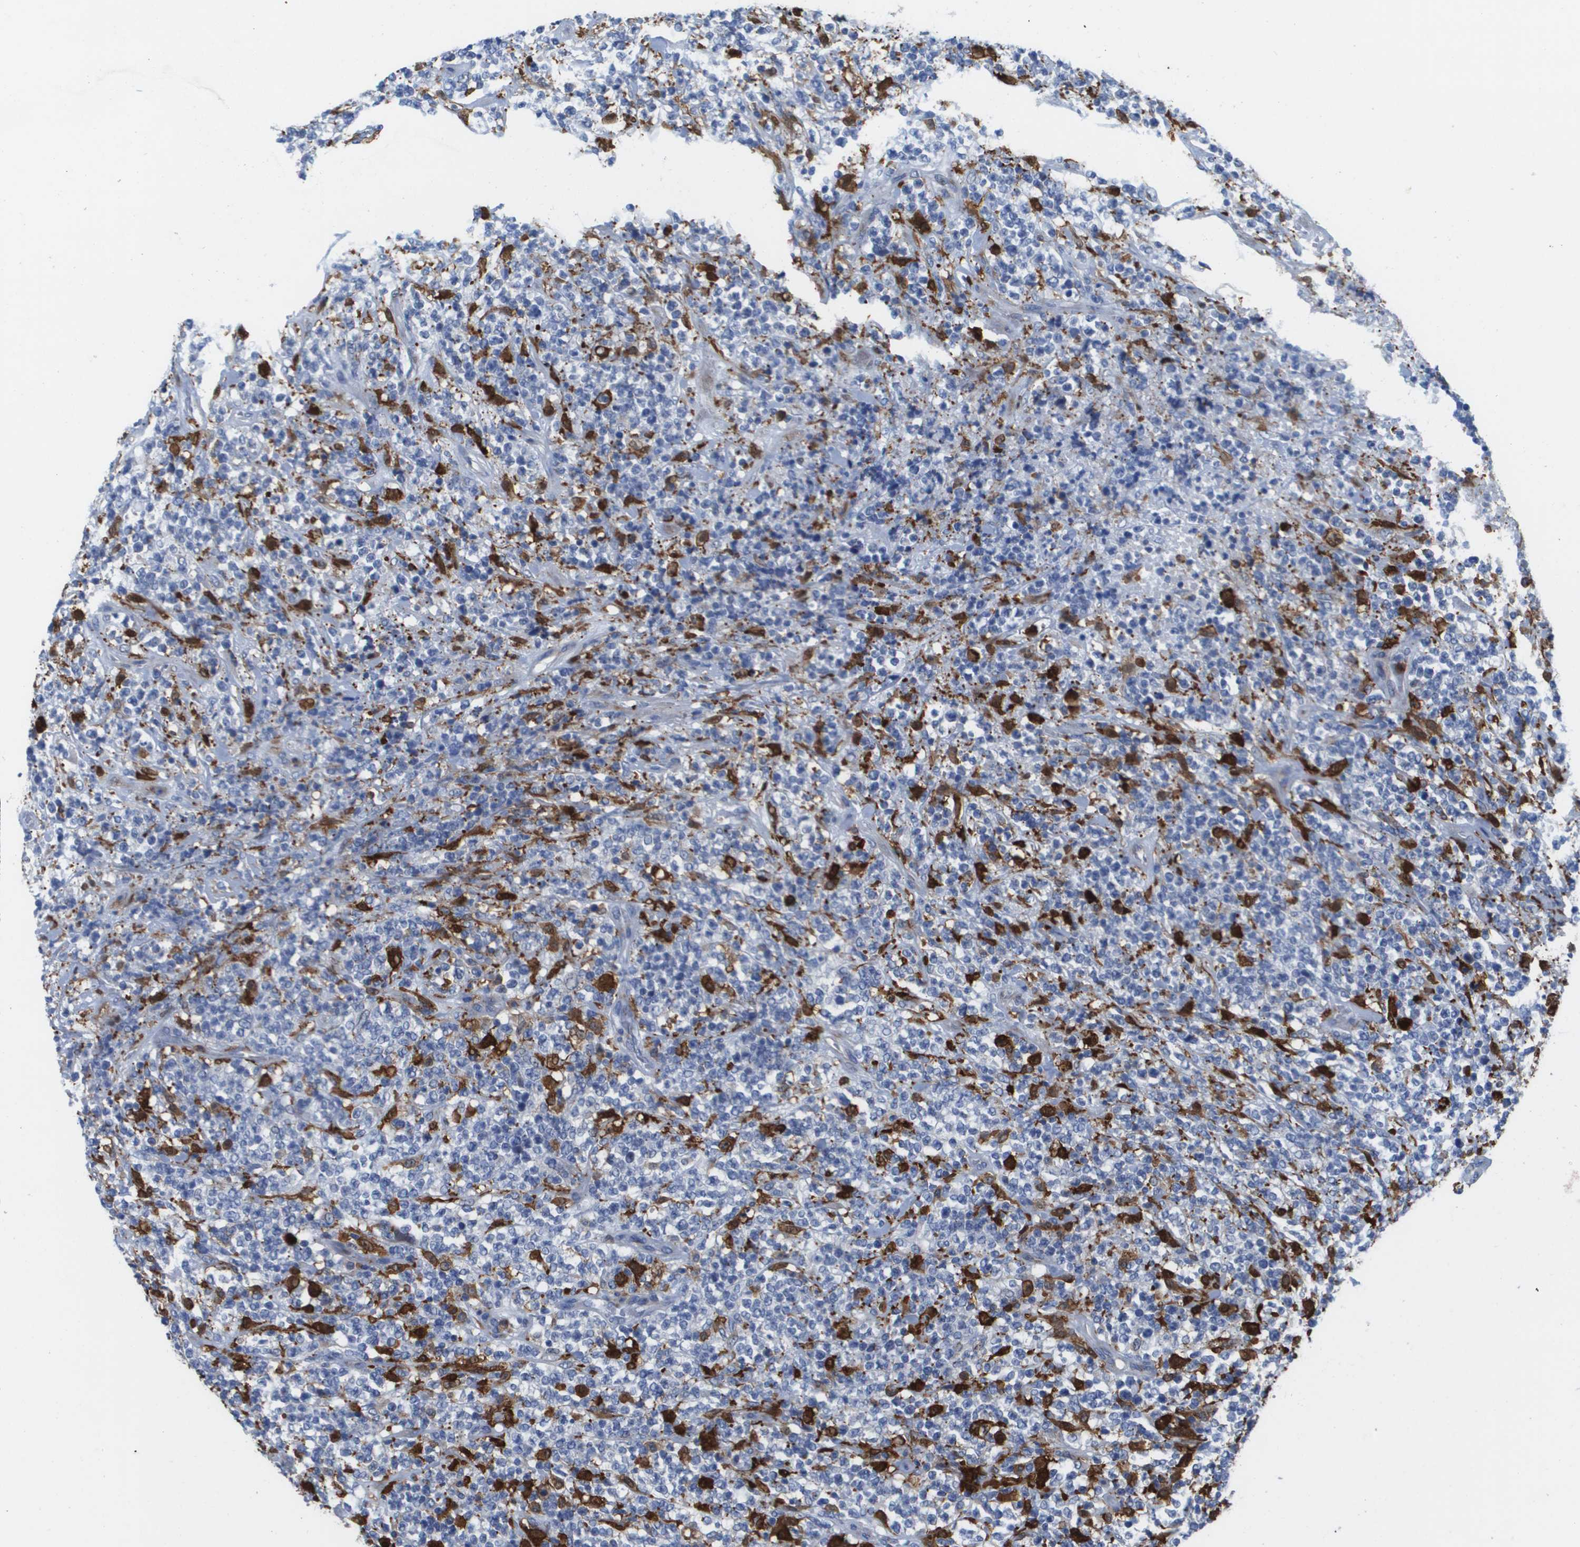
{"staining": {"intensity": "negative", "quantity": "none", "location": "none"}, "tissue": "lymphoma", "cell_type": "Tumor cells", "image_type": "cancer", "snomed": [{"axis": "morphology", "description": "Malignant lymphoma, non-Hodgkin's type, High grade"}, {"axis": "topography", "description": "Soft tissue"}], "caption": "Tumor cells are negative for brown protein staining in malignant lymphoma, non-Hodgkin's type (high-grade).", "gene": "SLC37A2", "patient": {"sex": "male", "age": 18}}